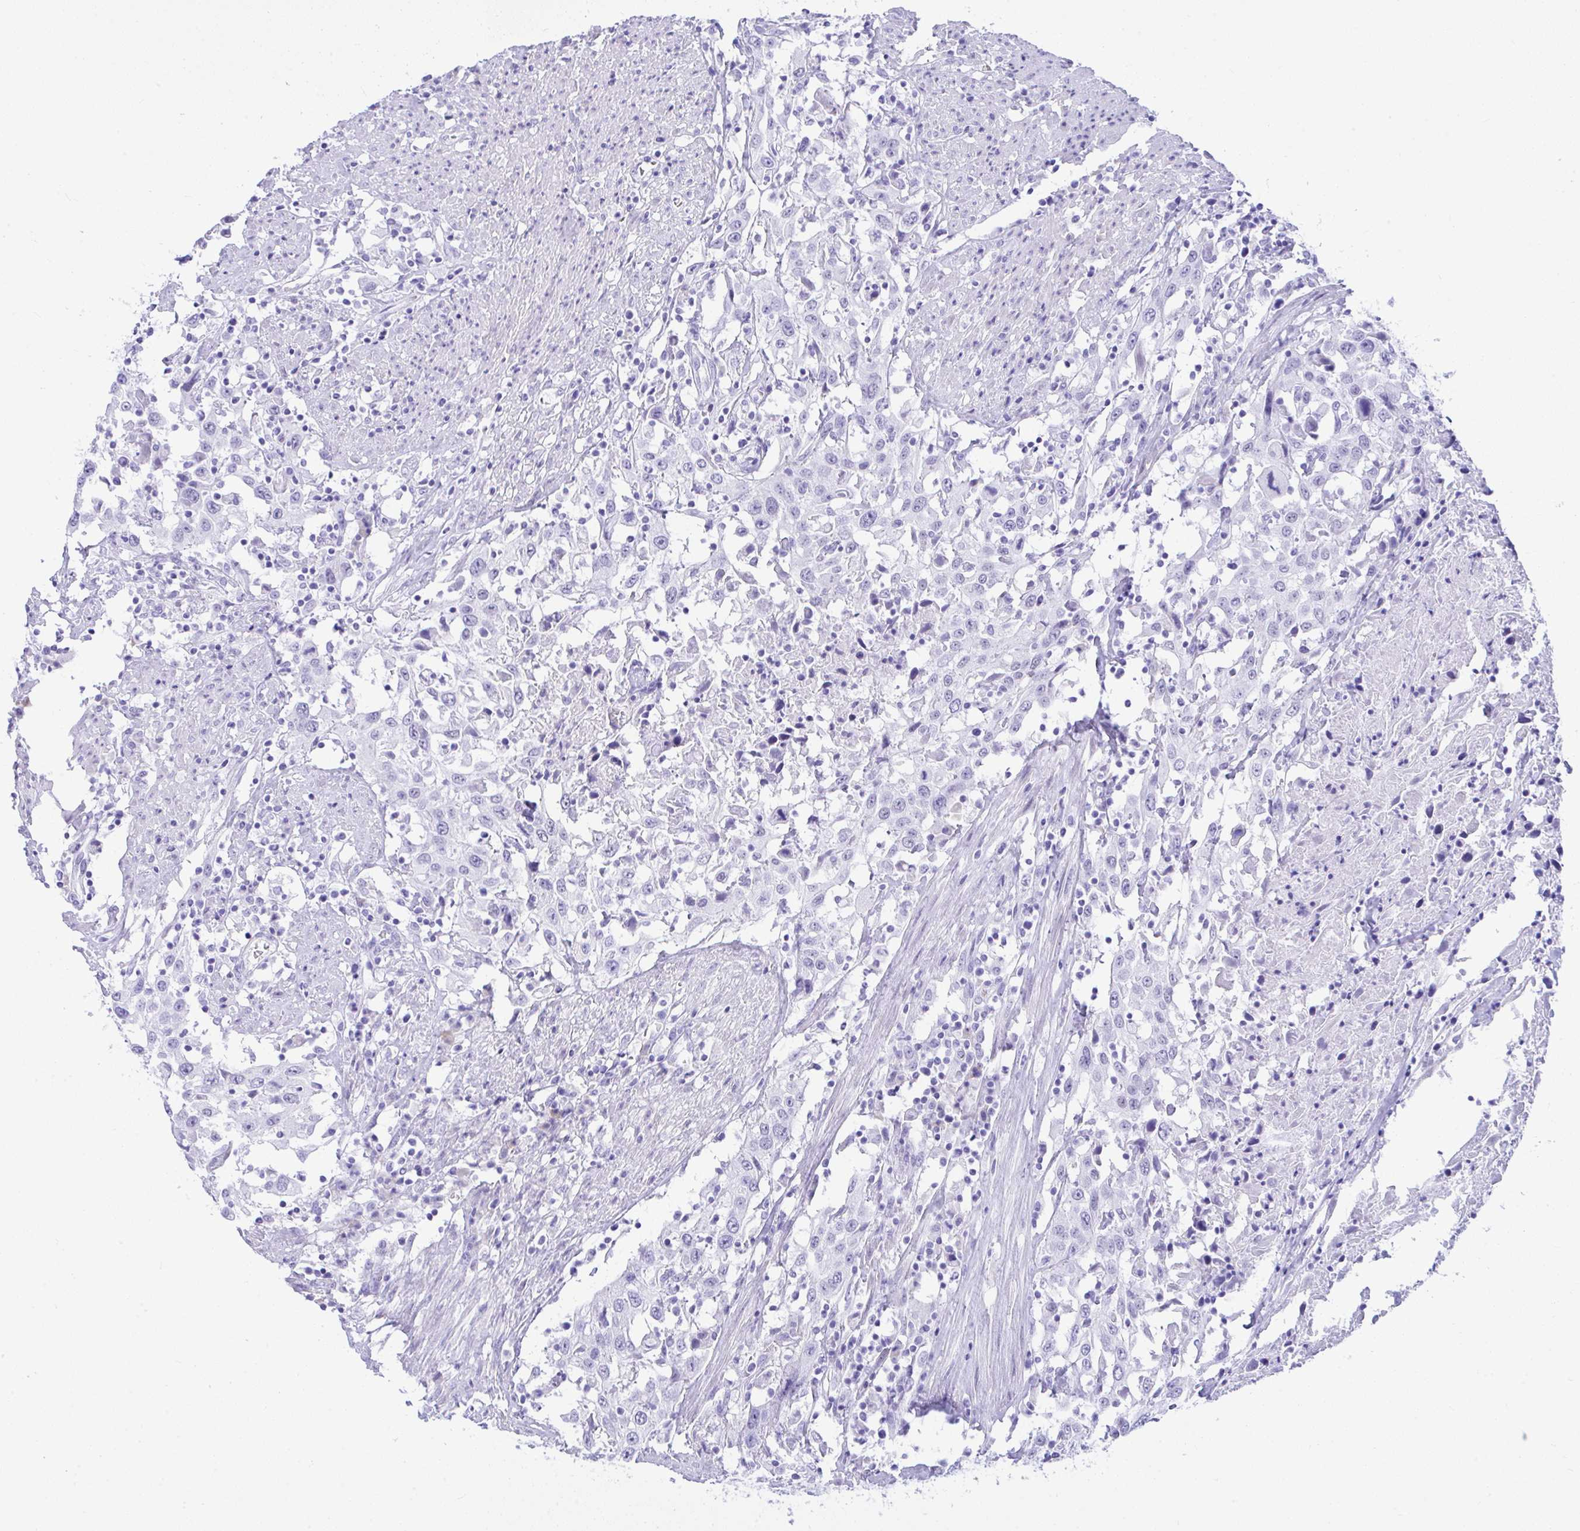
{"staining": {"intensity": "negative", "quantity": "none", "location": "none"}, "tissue": "urothelial cancer", "cell_type": "Tumor cells", "image_type": "cancer", "snomed": [{"axis": "morphology", "description": "Urothelial carcinoma, High grade"}, {"axis": "topography", "description": "Urinary bladder"}], "caption": "High-grade urothelial carcinoma was stained to show a protein in brown. There is no significant staining in tumor cells.", "gene": "SEL1L2", "patient": {"sex": "male", "age": 61}}